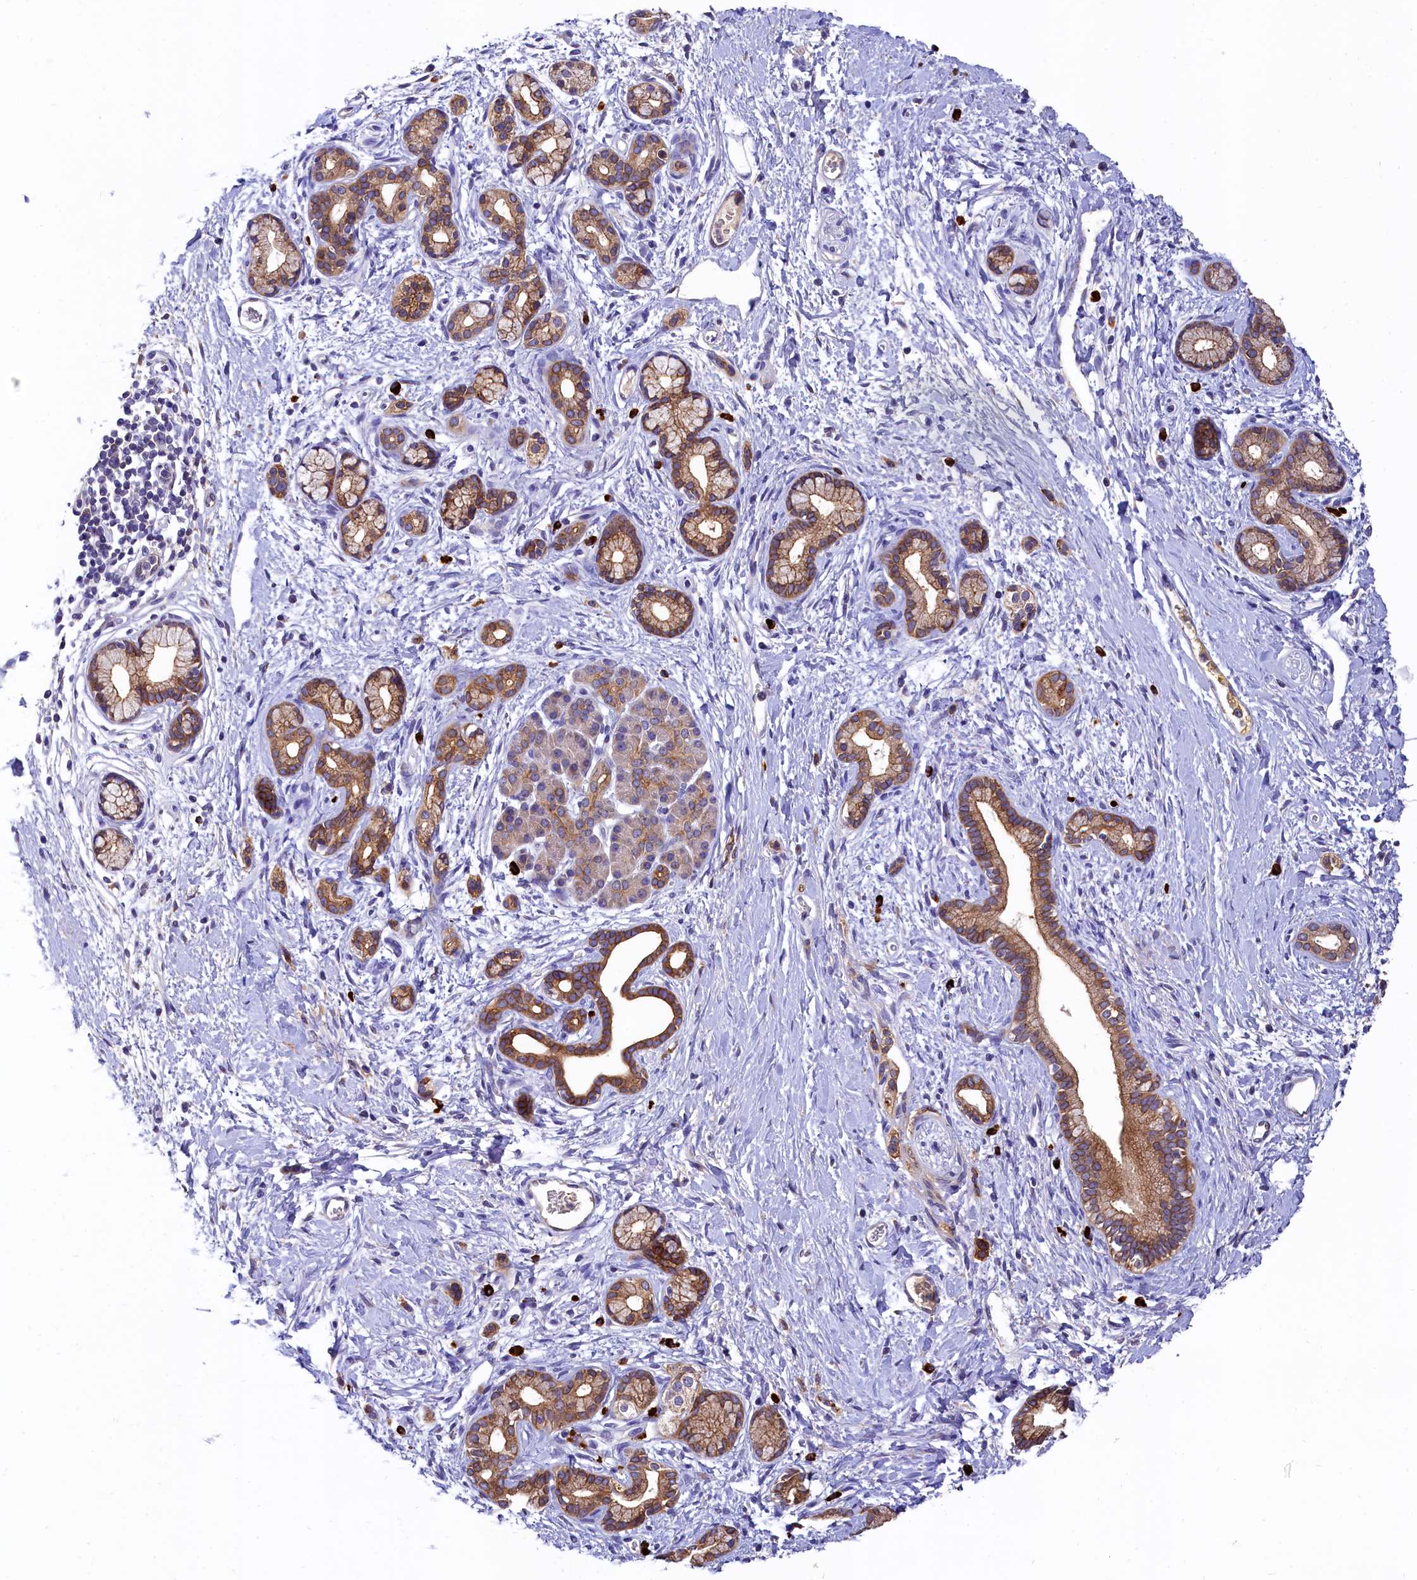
{"staining": {"intensity": "moderate", "quantity": "25%-75%", "location": "cytoplasmic/membranous"}, "tissue": "pancreatic cancer", "cell_type": "Tumor cells", "image_type": "cancer", "snomed": [{"axis": "morphology", "description": "Adenocarcinoma, NOS"}, {"axis": "topography", "description": "Pancreas"}], "caption": "Immunohistochemistry of human pancreatic cancer shows medium levels of moderate cytoplasmic/membranous staining in approximately 25%-75% of tumor cells. (DAB IHC, brown staining for protein, blue staining for nuclei).", "gene": "EPS8L2", "patient": {"sex": "male", "age": 58}}